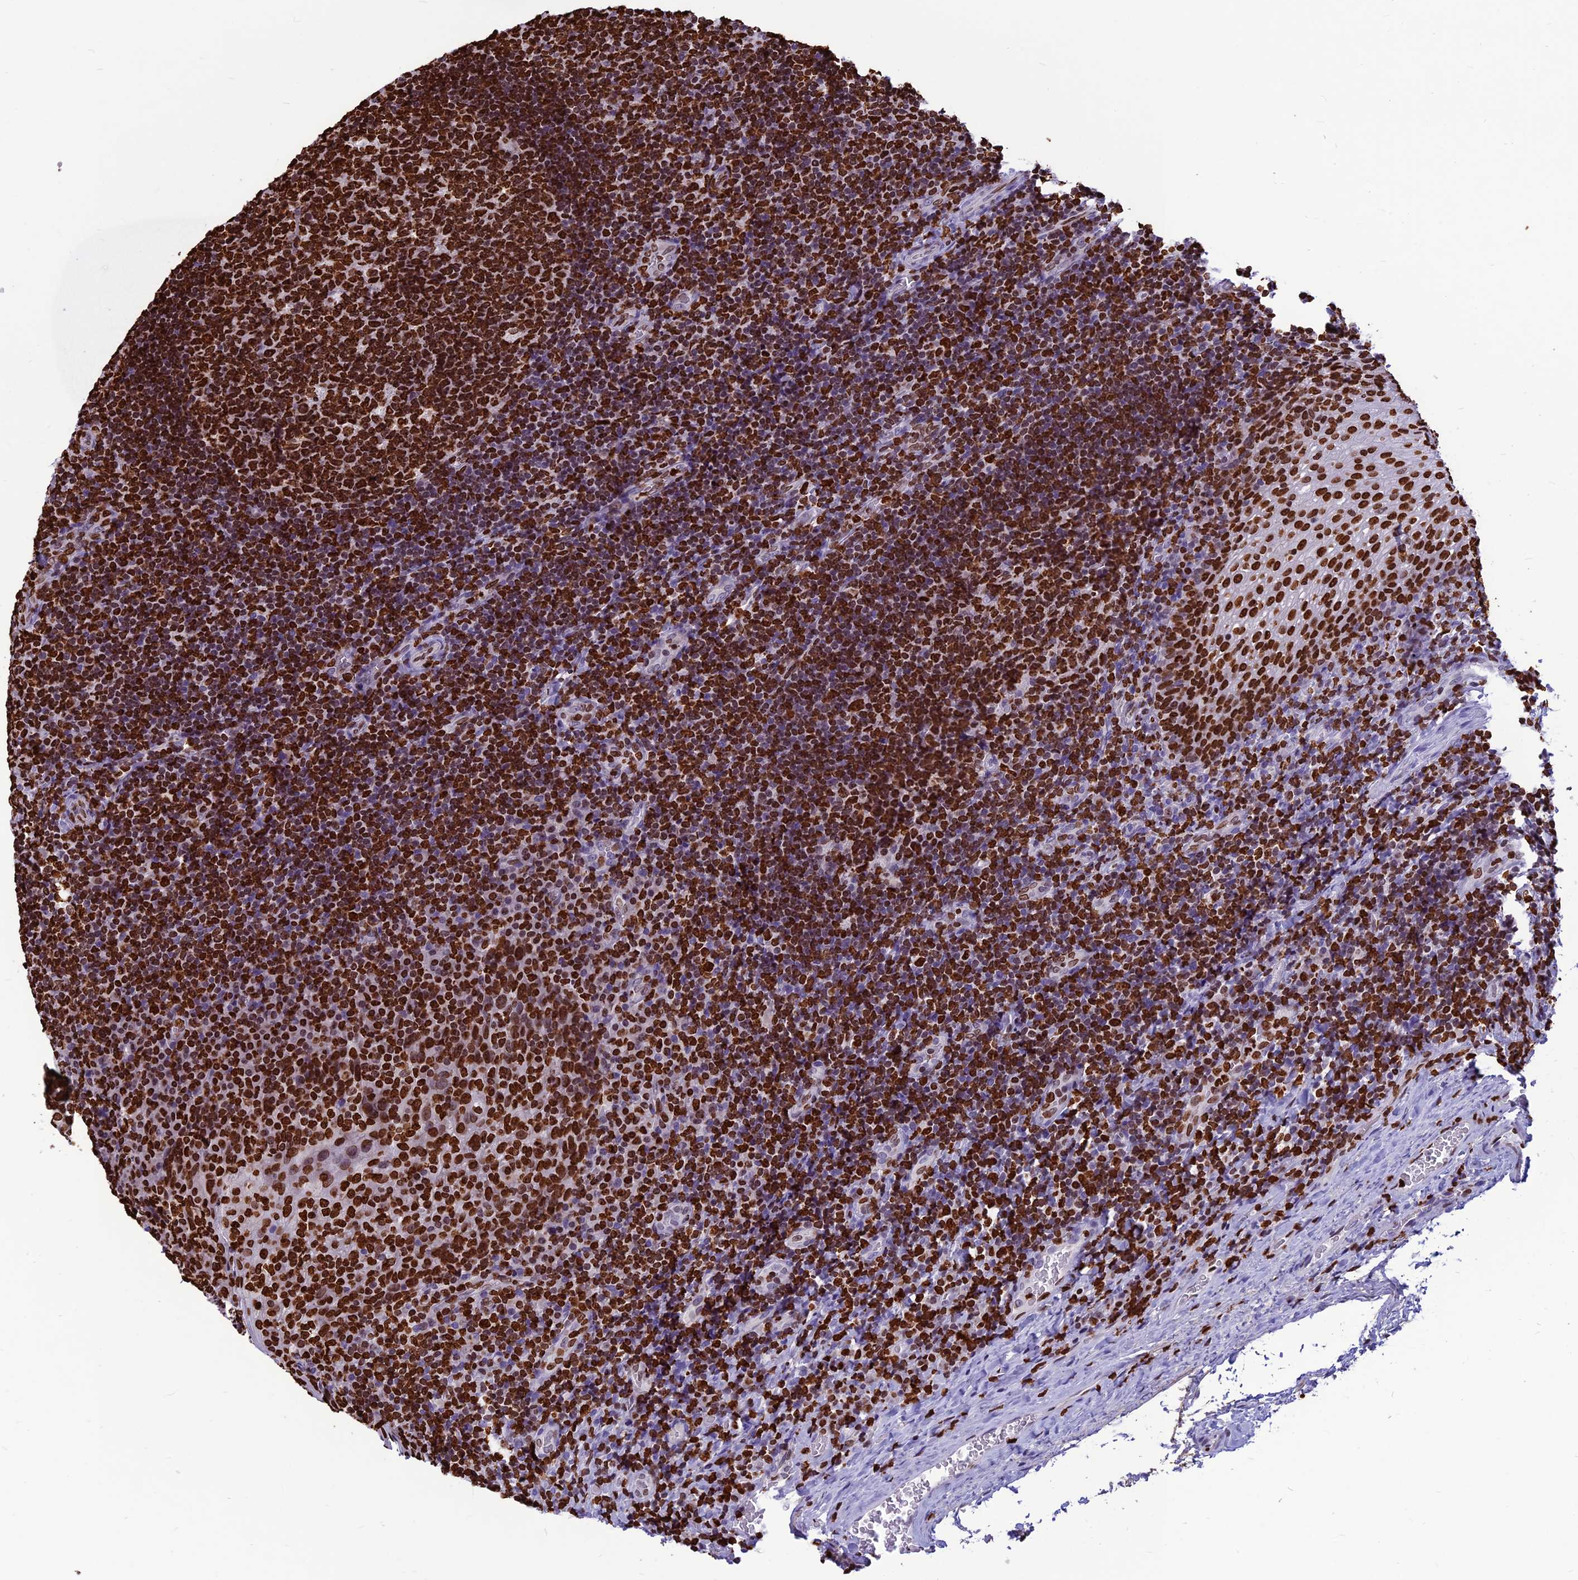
{"staining": {"intensity": "strong", "quantity": ">75%", "location": "nuclear"}, "tissue": "tonsil", "cell_type": "Germinal center cells", "image_type": "normal", "snomed": [{"axis": "morphology", "description": "Normal tissue, NOS"}, {"axis": "topography", "description": "Tonsil"}], "caption": "High-power microscopy captured an immunohistochemistry (IHC) micrograph of unremarkable tonsil, revealing strong nuclear staining in approximately >75% of germinal center cells. Nuclei are stained in blue.", "gene": "AKAP17A", "patient": {"sex": "male", "age": 17}}